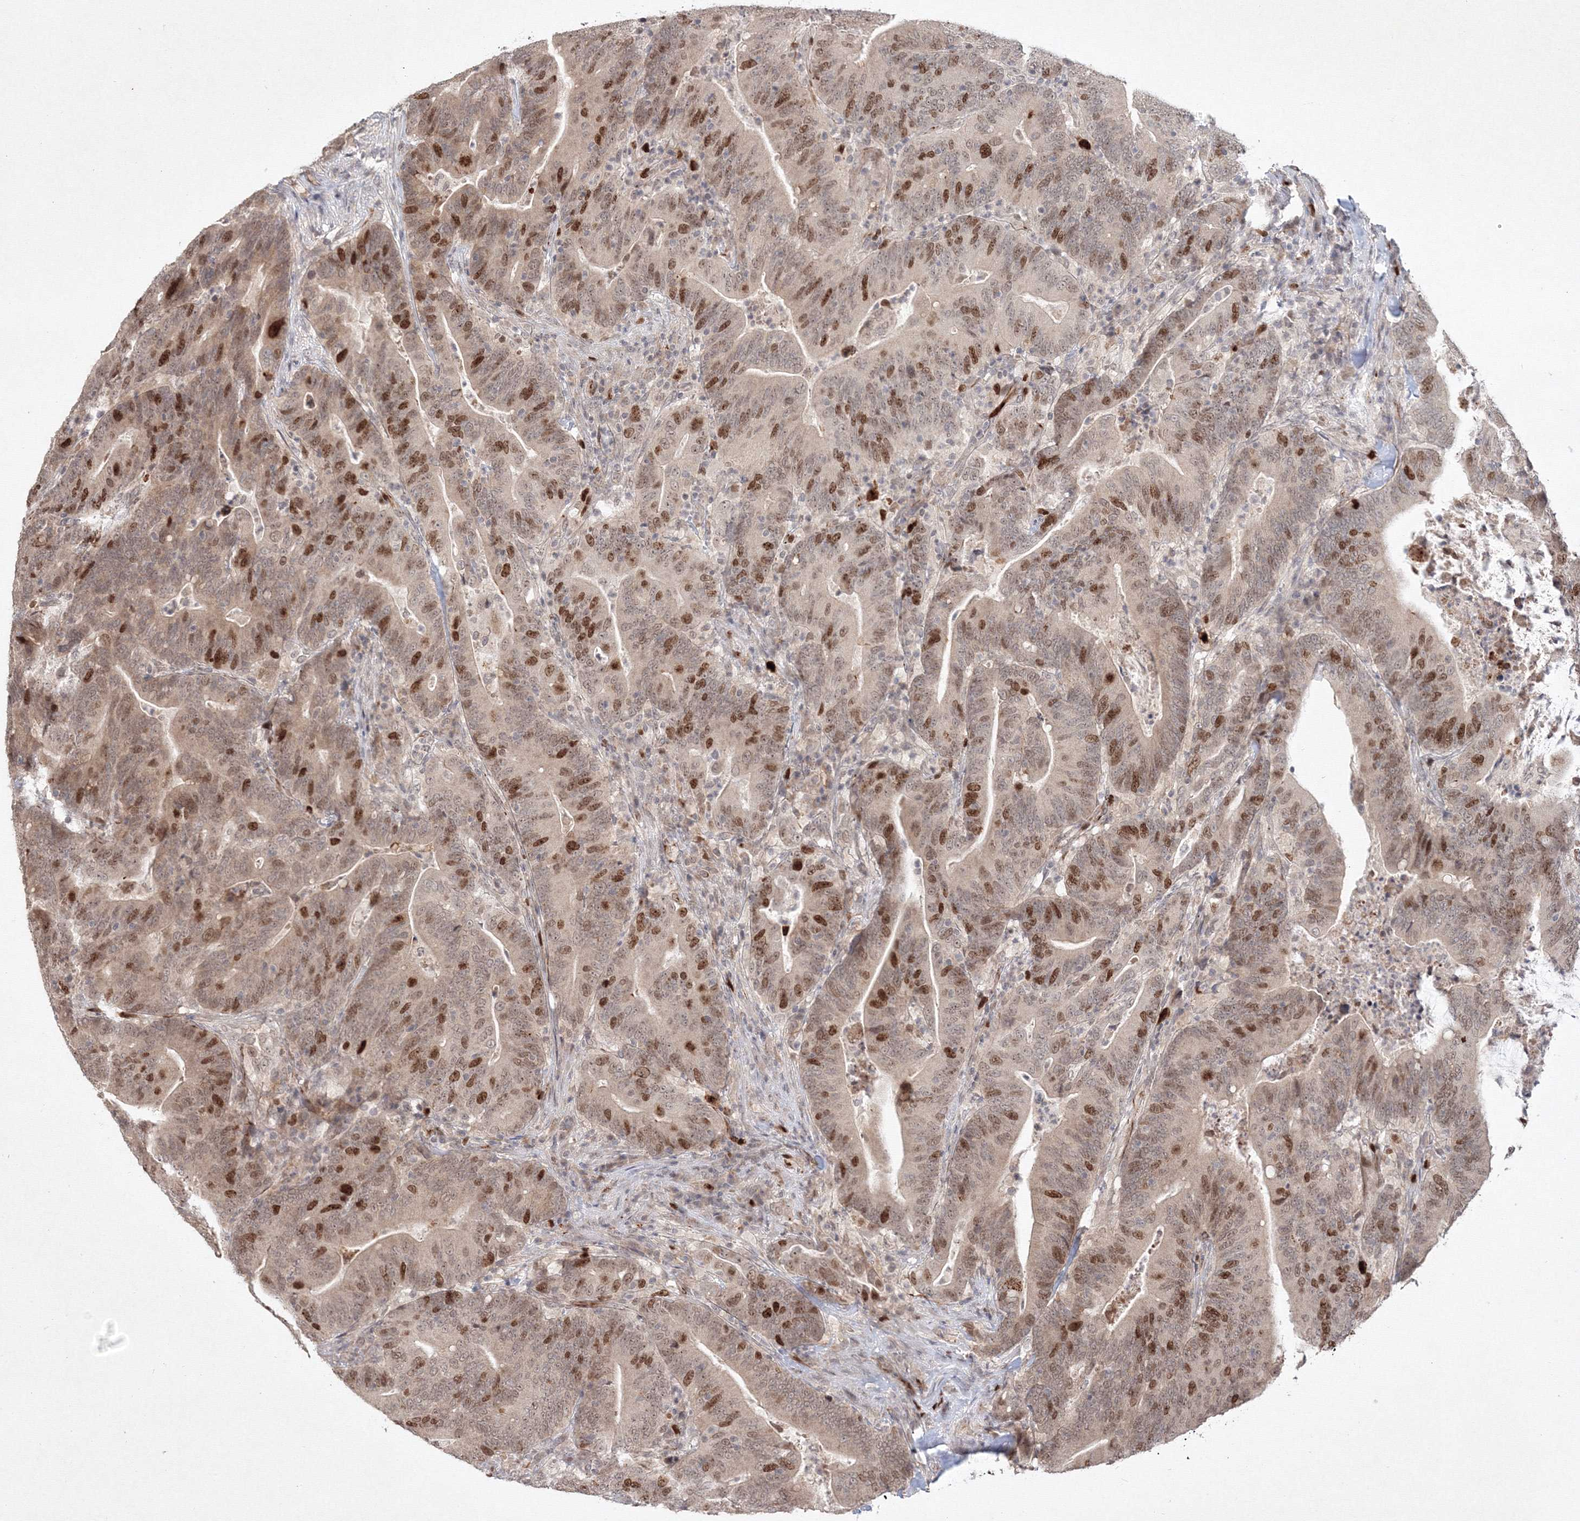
{"staining": {"intensity": "moderate", "quantity": "25%-75%", "location": "nuclear"}, "tissue": "colorectal cancer", "cell_type": "Tumor cells", "image_type": "cancer", "snomed": [{"axis": "morphology", "description": "Adenocarcinoma, NOS"}, {"axis": "topography", "description": "Colon"}], "caption": "Protein staining demonstrates moderate nuclear expression in approximately 25%-75% of tumor cells in adenocarcinoma (colorectal). (DAB IHC, brown staining for protein, blue staining for nuclei).", "gene": "KIF20A", "patient": {"sex": "female", "age": 67}}